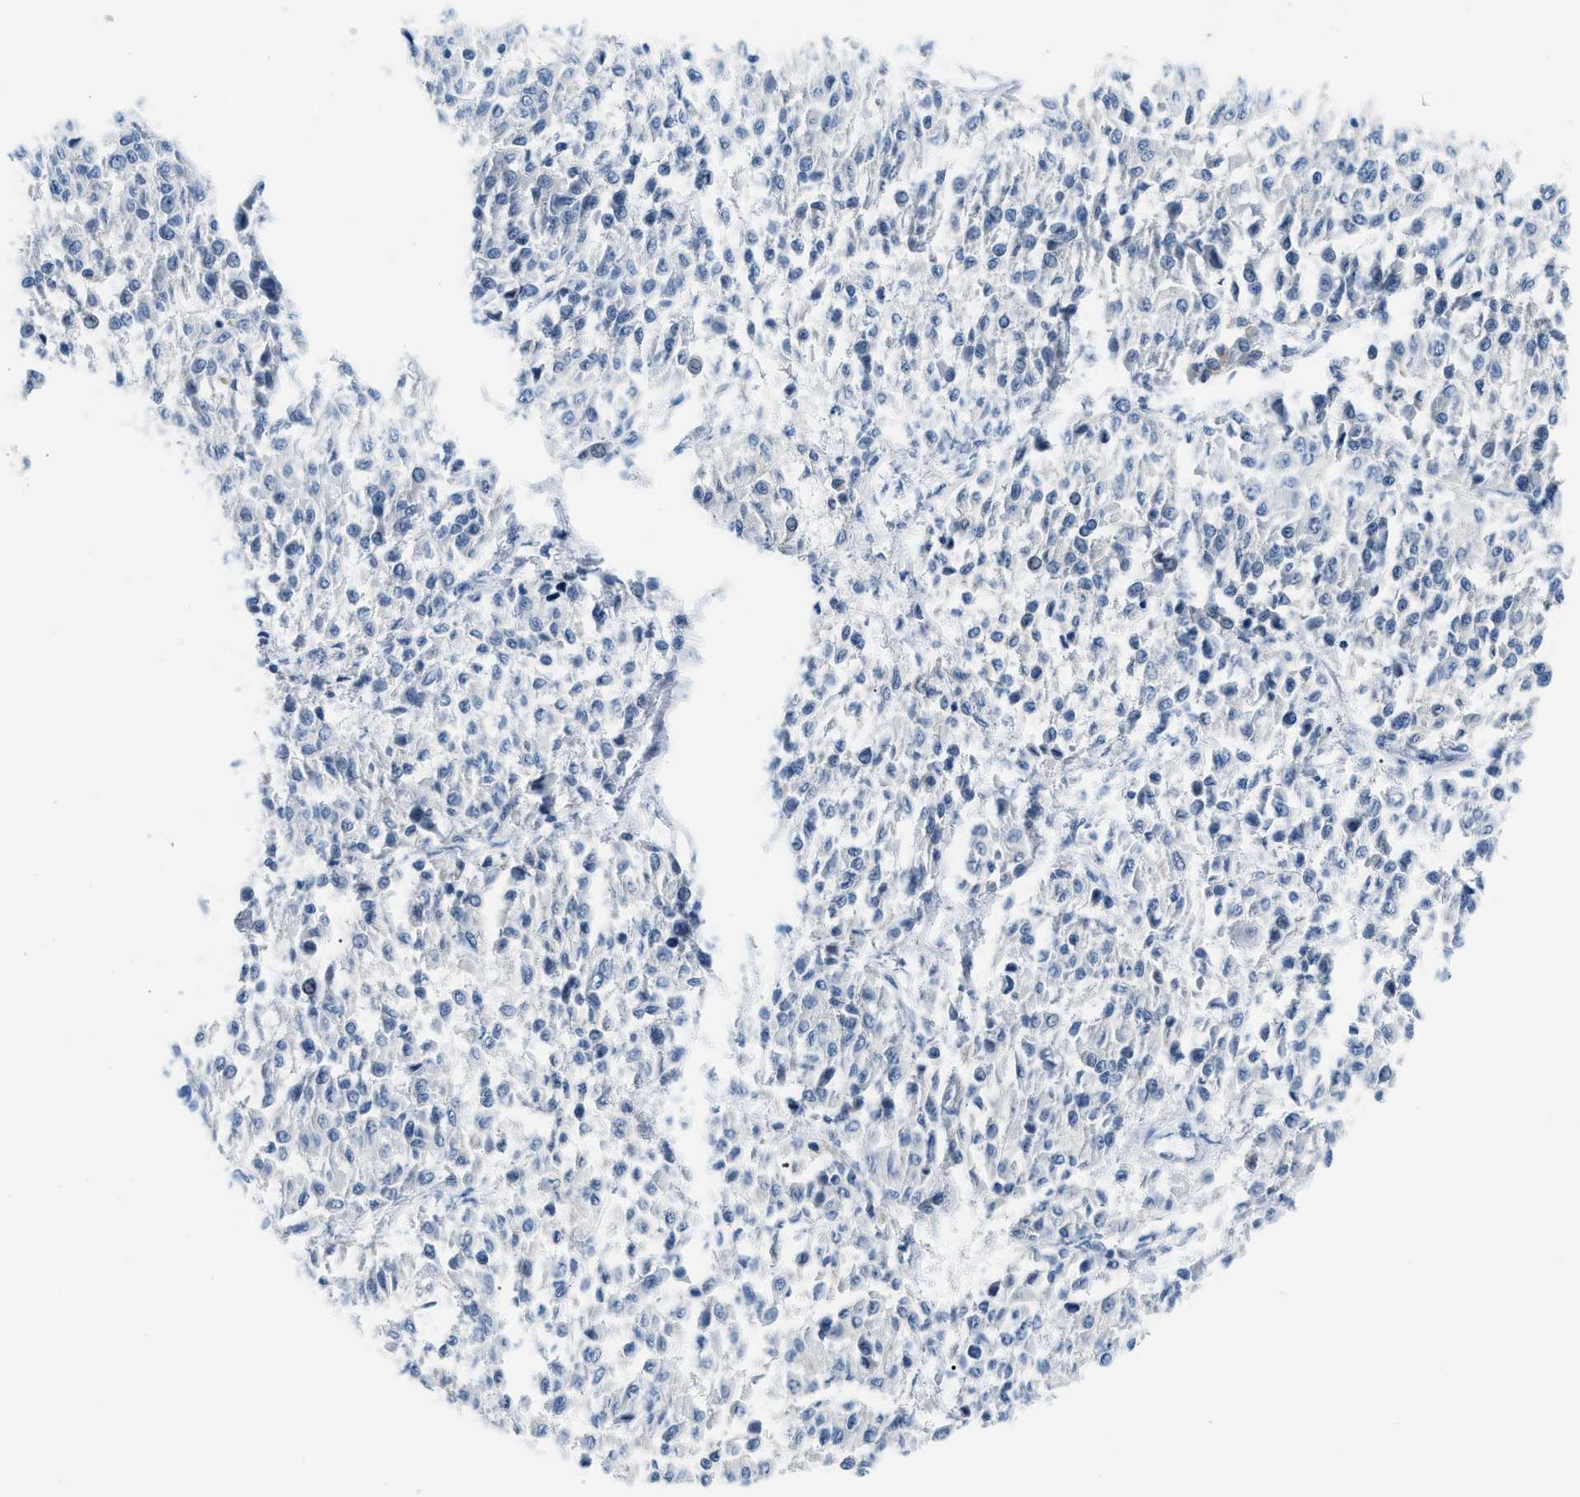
{"staining": {"intensity": "negative", "quantity": "none", "location": "none"}, "tissue": "melanoma", "cell_type": "Tumor cells", "image_type": "cancer", "snomed": [{"axis": "morphology", "description": "Malignant melanoma, Metastatic site"}, {"axis": "topography", "description": "Soft tissue"}], "caption": "Melanoma stained for a protein using IHC exhibits no expression tumor cells.", "gene": "PHRF1", "patient": {"sex": "male", "age": 41}}